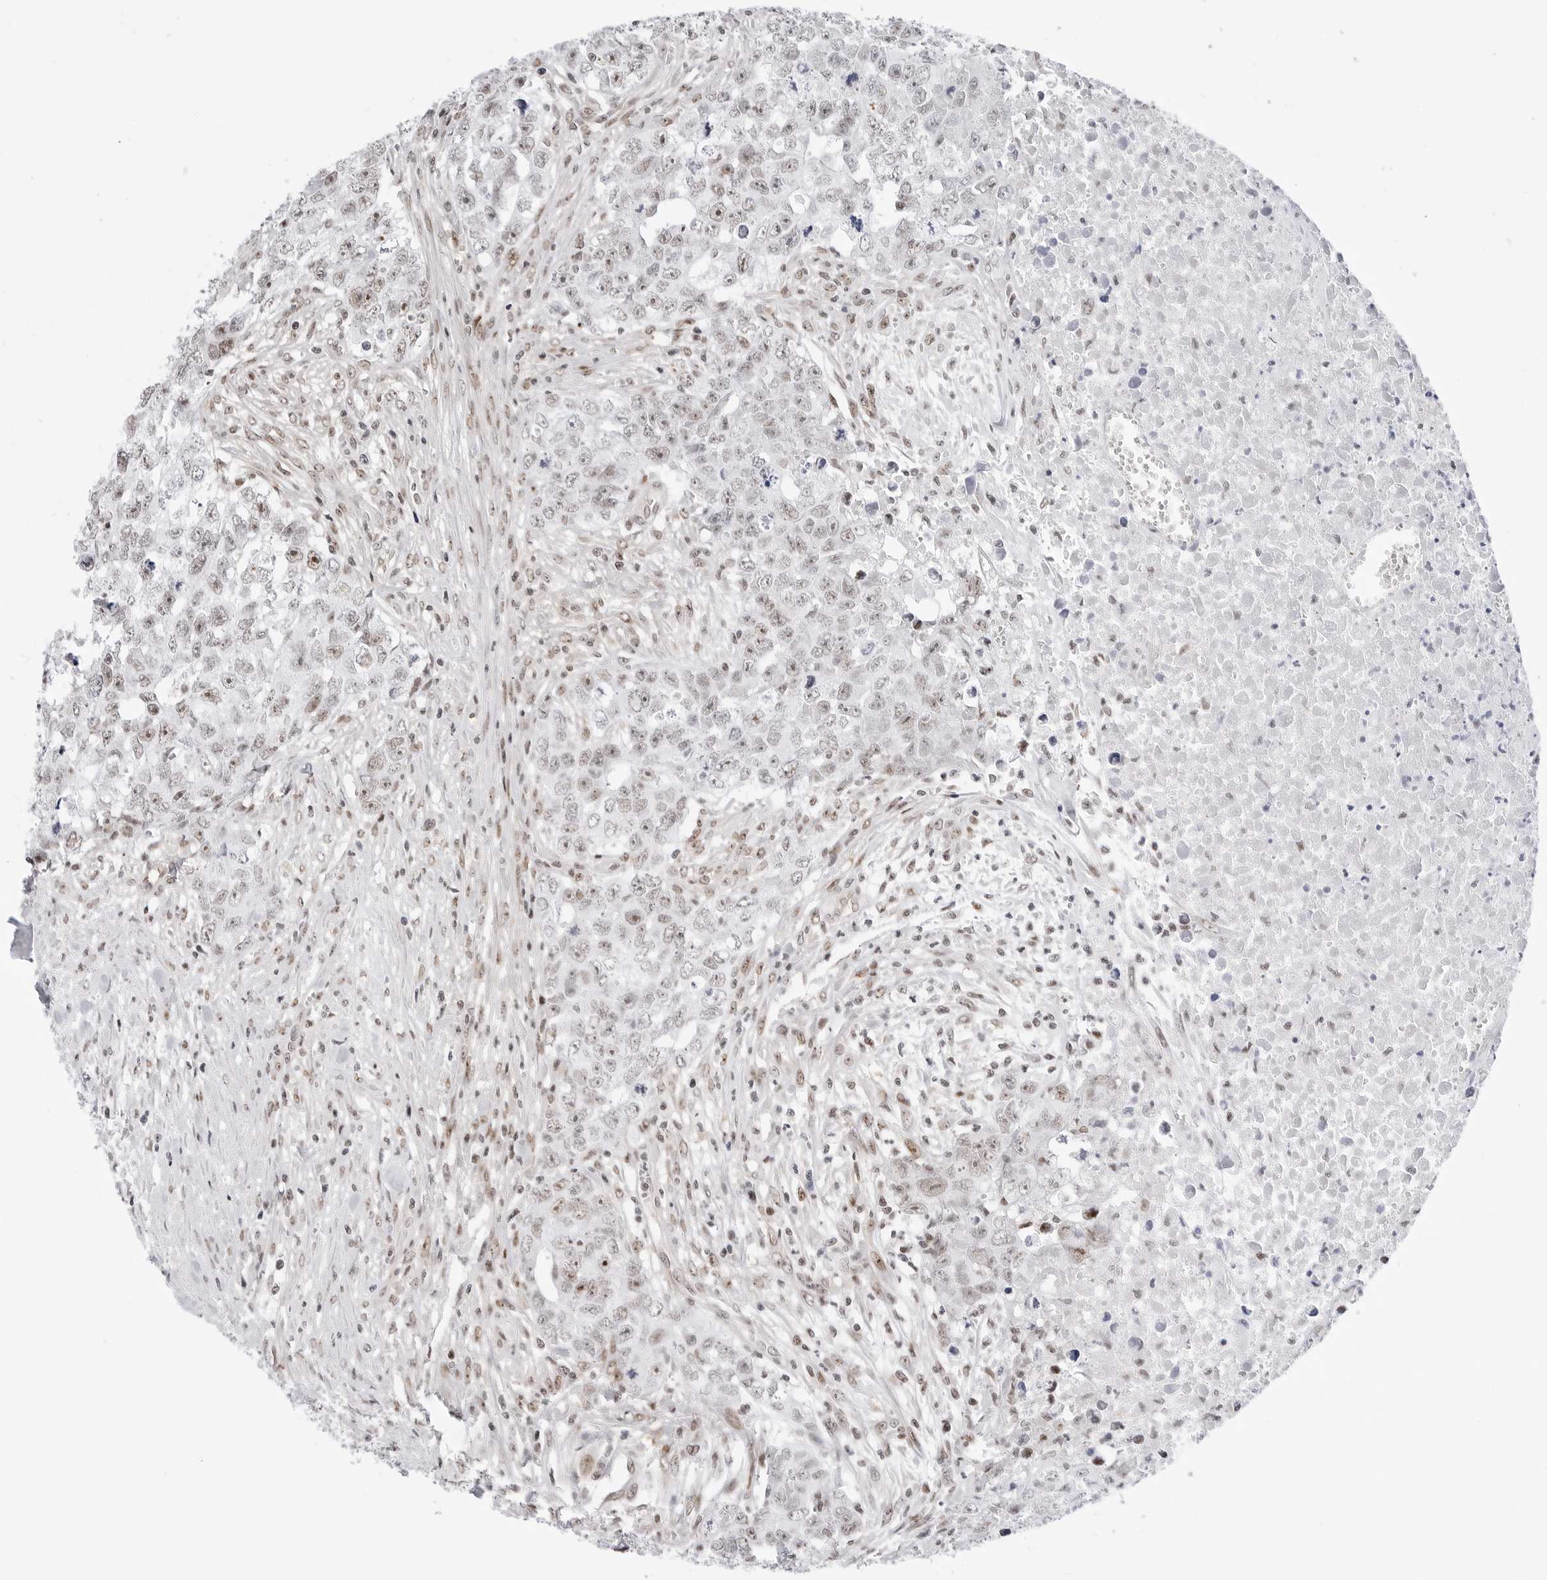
{"staining": {"intensity": "weak", "quantity": "25%-75%", "location": "nuclear"}, "tissue": "testis cancer", "cell_type": "Tumor cells", "image_type": "cancer", "snomed": [{"axis": "morphology", "description": "Carcinoma, Embryonal, NOS"}, {"axis": "topography", "description": "Testis"}], "caption": "Protein analysis of embryonal carcinoma (testis) tissue displays weak nuclear staining in about 25%-75% of tumor cells. (DAB (3,3'-diaminobenzidine) = brown stain, brightfield microscopy at high magnification).", "gene": "C1orf162", "patient": {"sex": "male", "age": 28}}